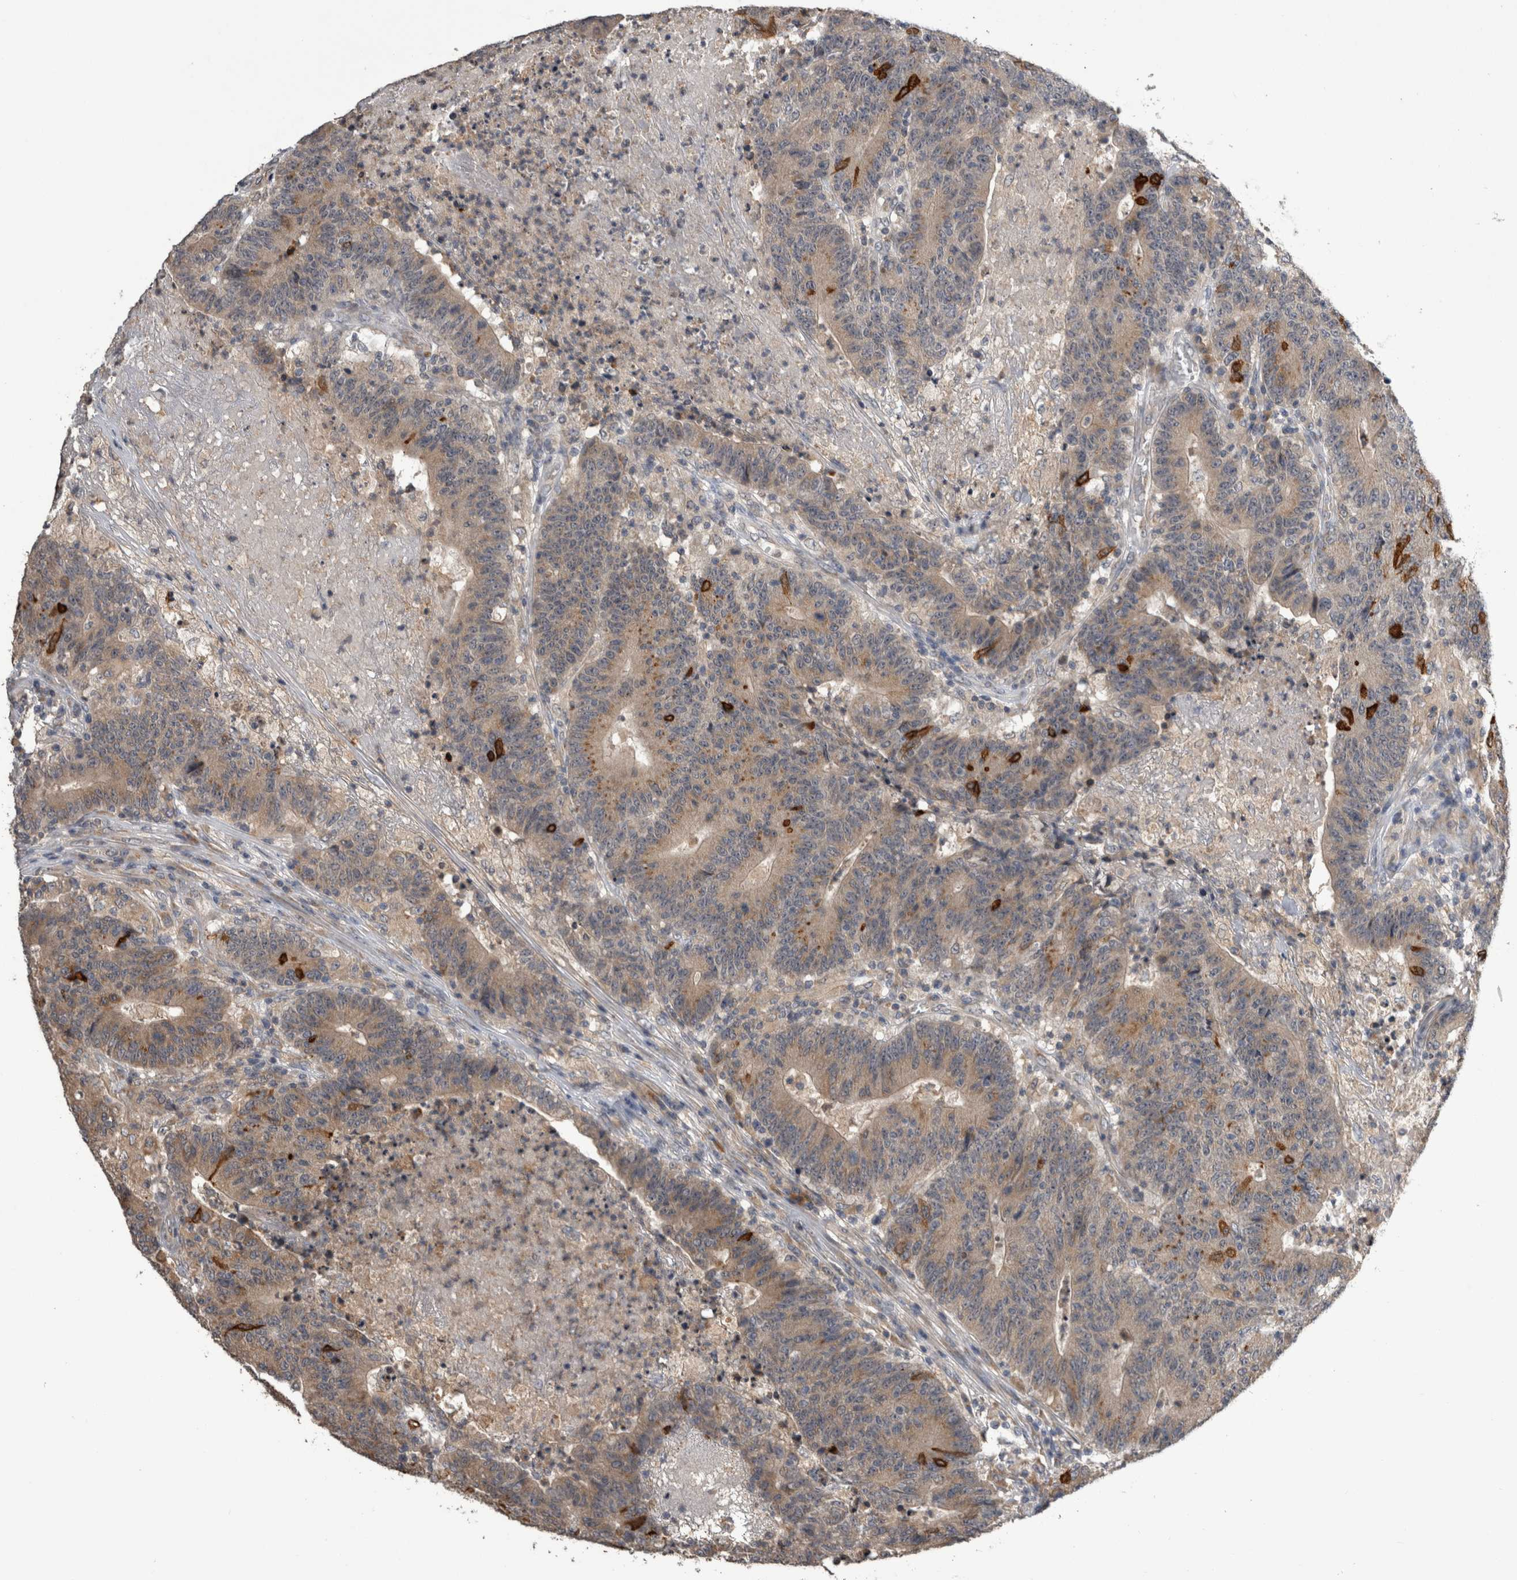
{"staining": {"intensity": "moderate", "quantity": "25%-75%", "location": "cytoplasmic/membranous"}, "tissue": "colorectal cancer", "cell_type": "Tumor cells", "image_type": "cancer", "snomed": [{"axis": "morphology", "description": "Normal tissue, NOS"}, {"axis": "morphology", "description": "Adenocarcinoma, NOS"}, {"axis": "topography", "description": "Colon"}], "caption": "The micrograph reveals staining of colorectal cancer, revealing moderate cytoplasmic/membranous protein expression (brown color) within tumor cells.", "gene": "ANXA13", "patient": {"sex": "female", "age": 75}}